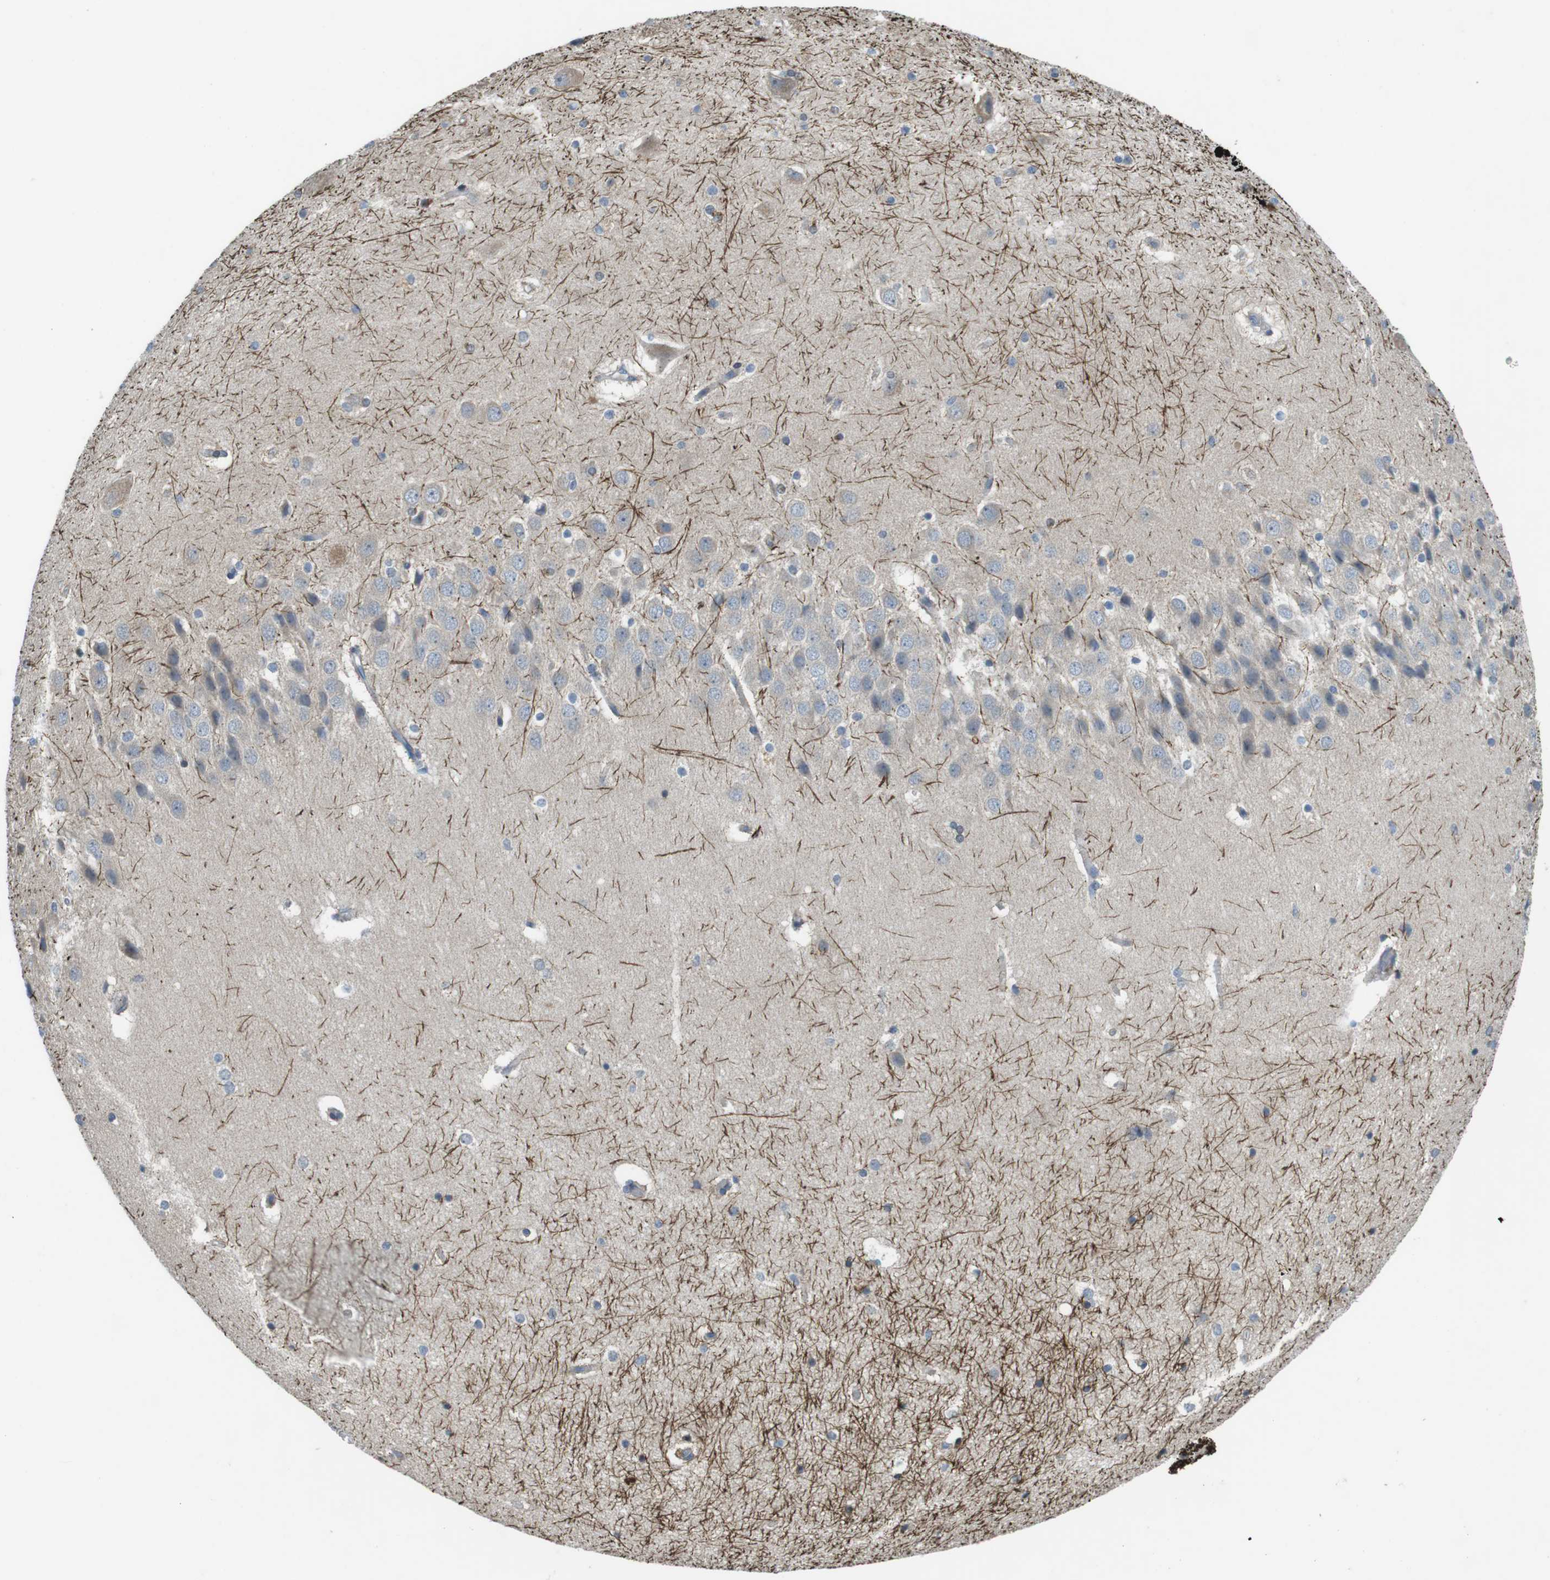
{"staining": {"intensity": "negative", "quantity": "none", "location": "none"}, "tissue": "hippocampus", "cell_type": "Glial cells", "image_type": "normal", "snomed": [{"axis": "morphology", "description": "Normal tissue, NOS"}, {"axis": "topography", "description": "Hippocampus"}], "caption": "IHC photomicrograph of unremarkable human hippocampus stained for a protein (brown), which reveals no positivity in glial cells.", "gene": "TYW1", "patient": {"sex": "female", "age": 19}}